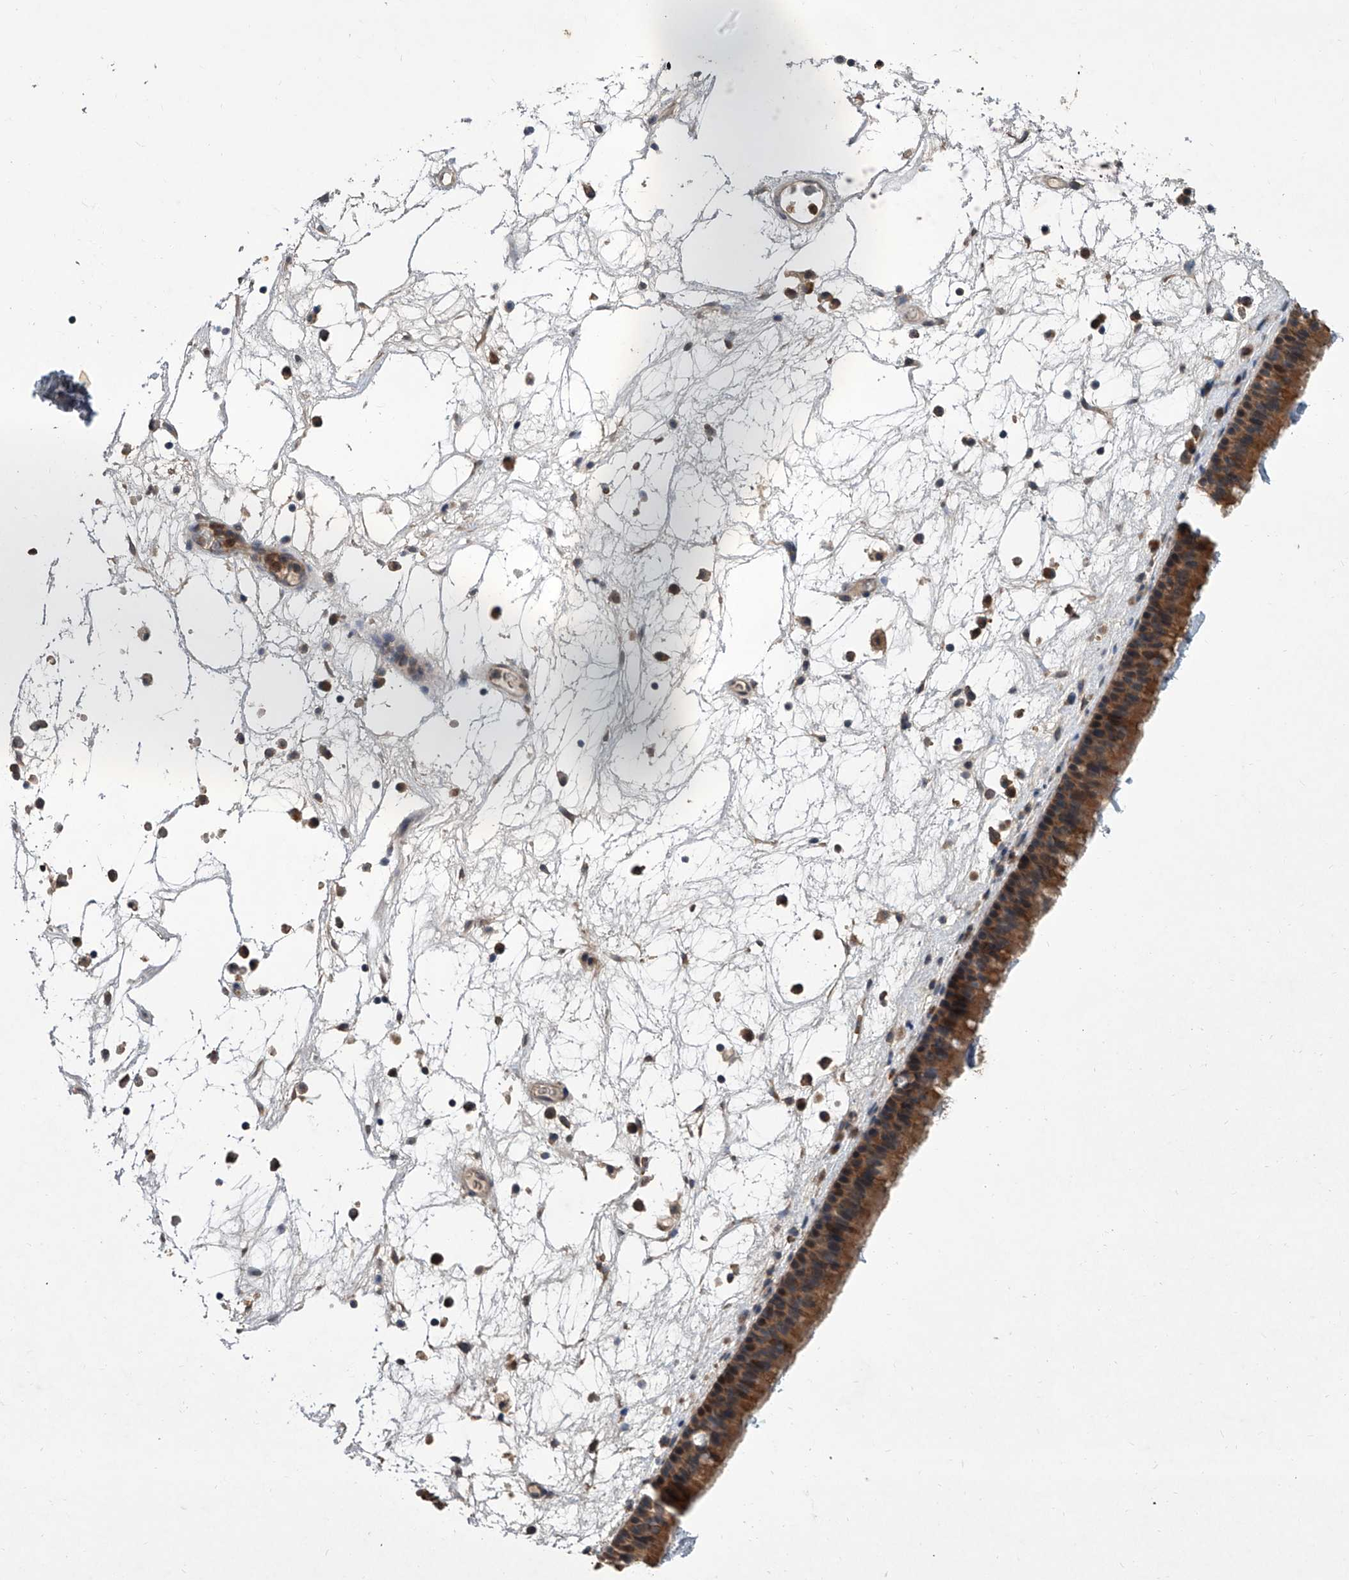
{"staining": {"intensity": "strong", "quantity": ">75%", "location": "cytoplasmic/membranous"}, "tissue": "nasopharynx", "cell_type": "Respiratory epithelial cells", "image_type": "normal", "snomed": [{"axis": "morphology", "description": "Normal tissue, NOS"}, {"axis": "morphology", "description": "Inflammation, NOS"}, {"axis": "morphology", "description": "Malignant melanoma, Metastatic site"}, {"axis": "topography", "description": "Nasopharynx"}], "caption": "This is an image of immunohistochemistry staining of unremarkable nasopharynx, which shows strong expression in the cytoplasmic/membranous of respiratory epithelial cells.", "gene": "BHLHE23", "patient": {"sex": "male", "age": 70}}